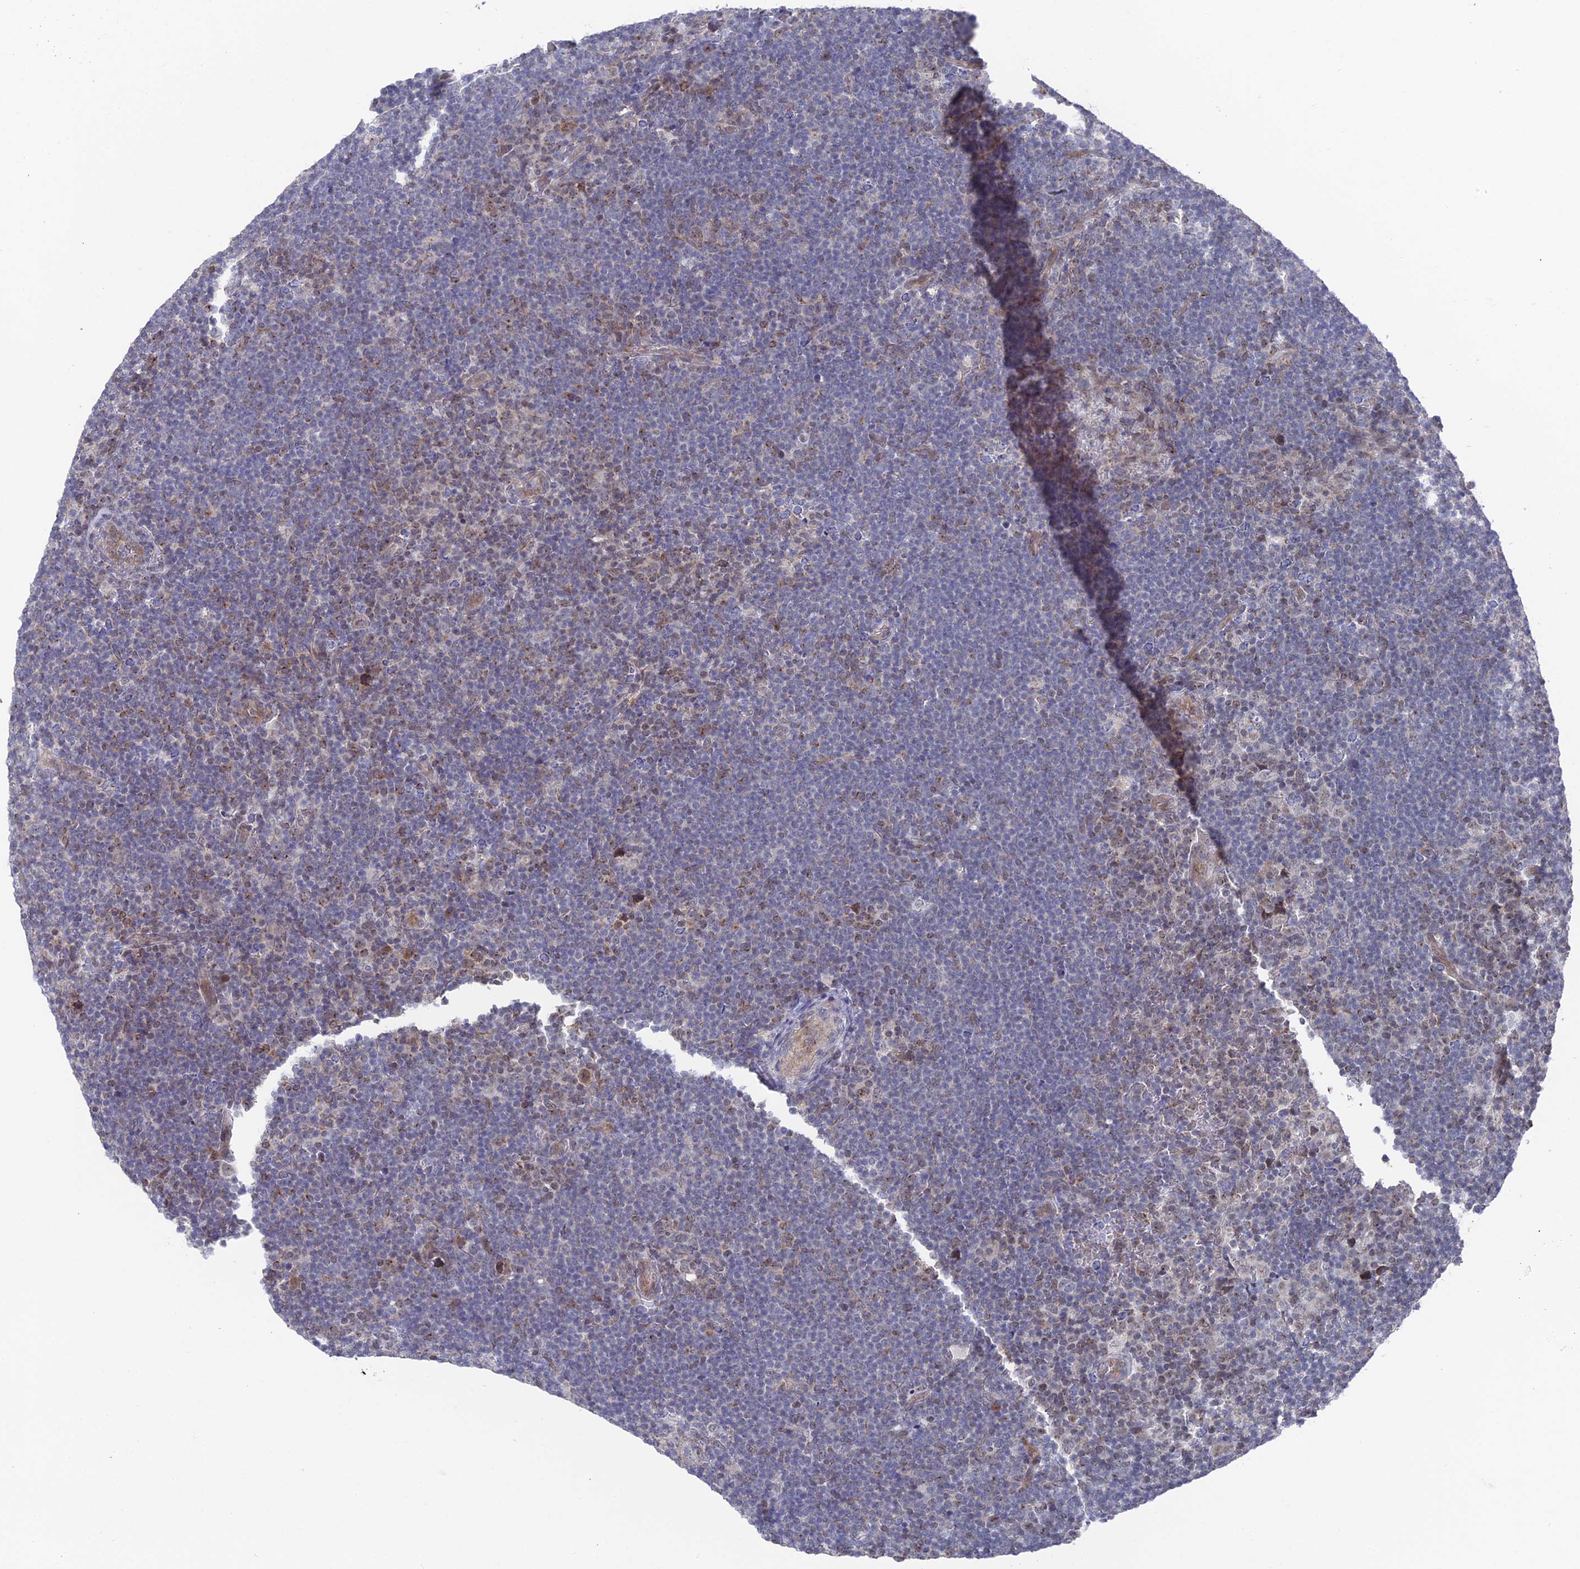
{"staining": {"intensity": "negative", "quantity": "none", "location": "none"}, "tissue": "lymphoma", "cell_type": "Tumor cells", "image_type": "cancer", "snomed": [{"axis": "morphology", "description": "Hodgkin's disease, NOS"}, {"axis": "topography", "description": "Lymph node"}], "caption": "Immunohistochemistry (IHC) photomicrograph of neoplastic tissue: human Hodgkin's disease stained with DAB (3,3'-diaminobenzidine) demonstrates no significant protein staining in tumor cells. (DAB (3,3'-diaminobenzidine) IHC, high magnification).", "gene": "FHIP2A", "patient": {"sex": "female", "age": 57}}